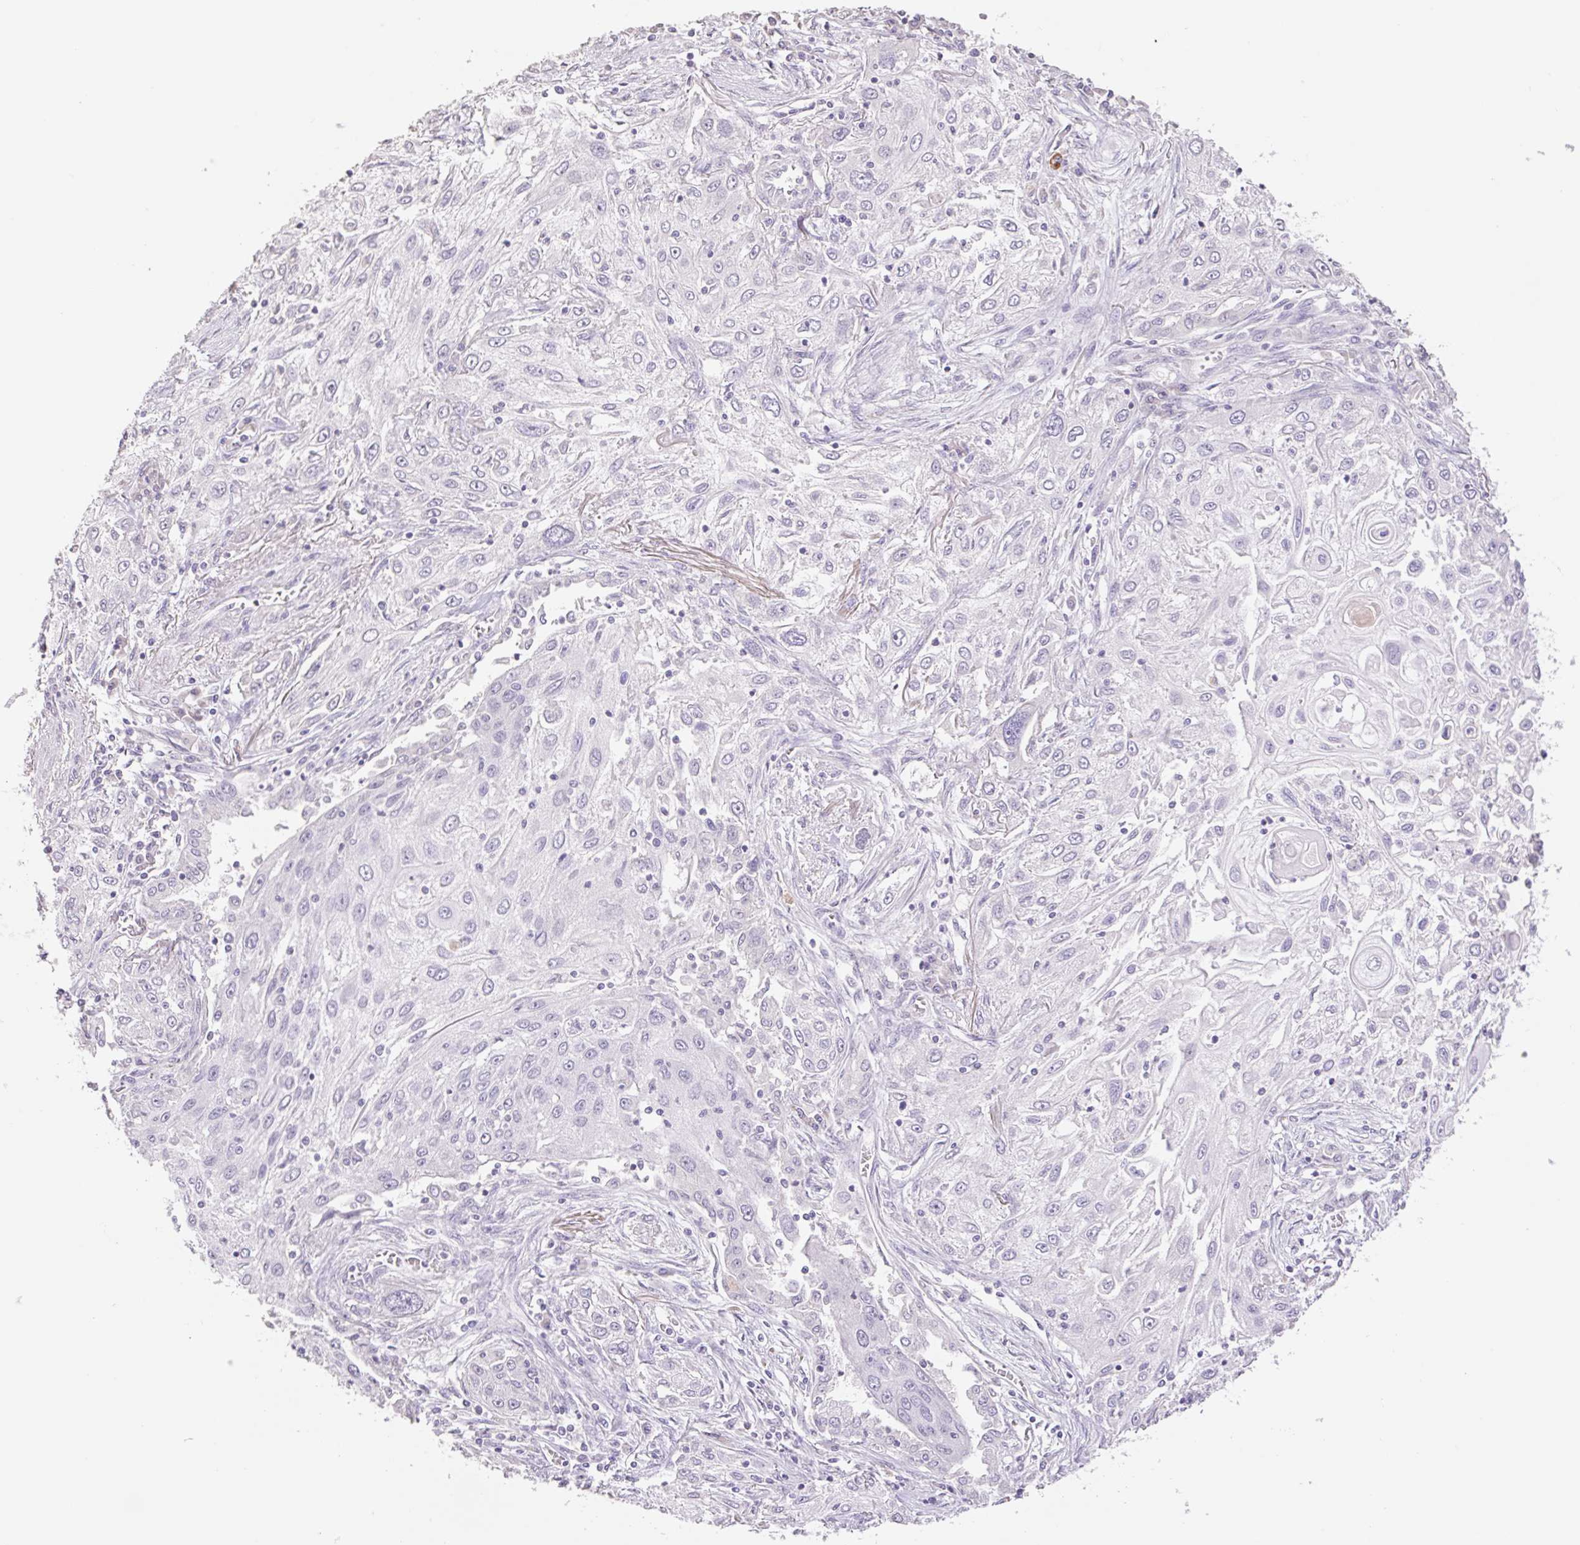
{"staining": {"intensity": "negative", "quantity": "none", "location": "none"}, "tissue": "lung cancer", "cell_type": "Tumor cells", "image_type": "cancer", "snomed": [{"axis": "morphology", "description": "Squamous cell carcinoma, NOS"}, {"axis": "topography", "description": "Lung"}], "caption": "The image exhibits no significant expression in tumor cells of lung cancer.", "gene": "HCRTR2", "patient": {"sex": "female", "age": 69}}